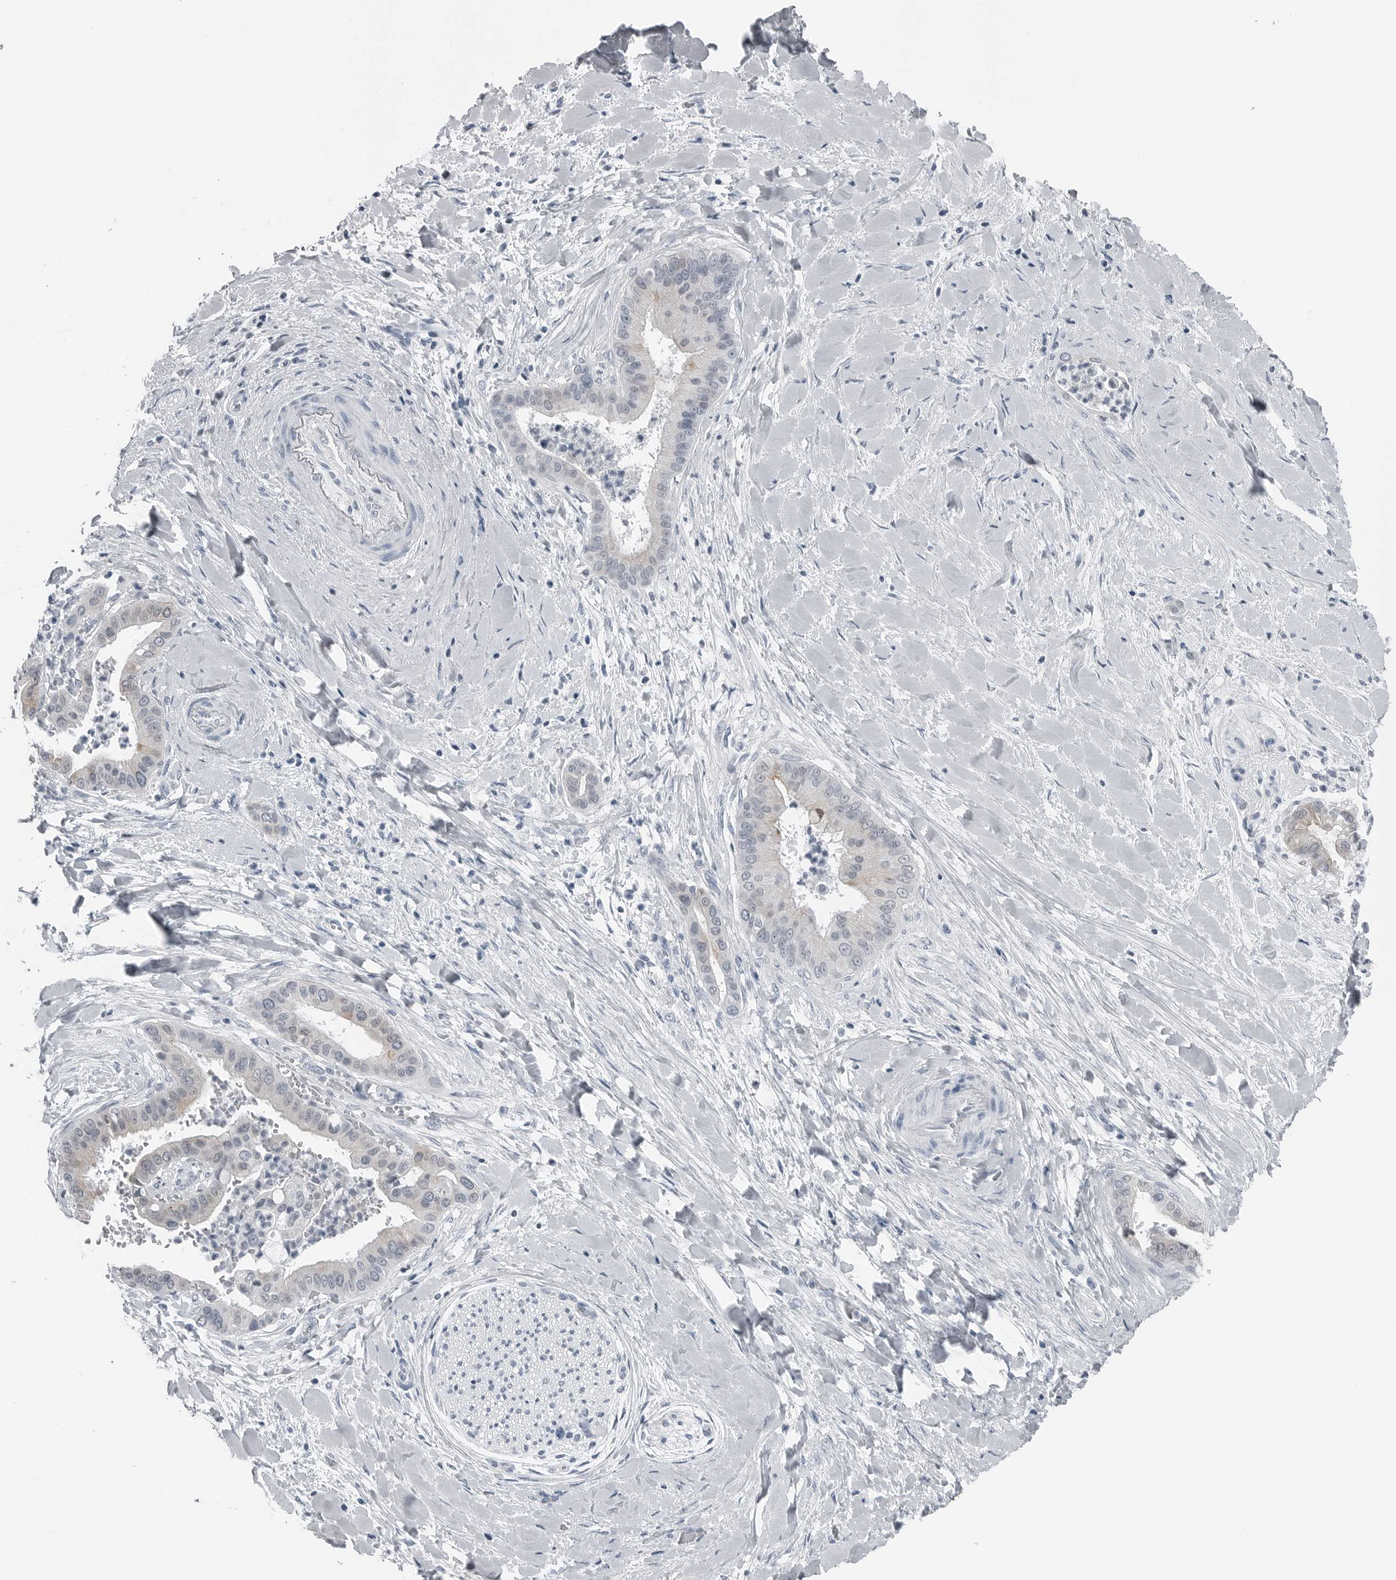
{"staining": {"intensity": "moderate", "quantity": "<25%", "location": "cytoplasmic/membranous"}, "tissue": "liver cancer", "cell_type": "Tumor cells", "image_type": "cancer", "snomed": [{"axis": "morphology", "description": "Cholangiocarcinoma"}, {"axis": "topography", "description": "Liver"}], "caption": "Approximately <25% of tumor cells in liver cancer demonstrate moderate cytoplasmic/membranous protein expression as visualized by brown immunohistochemical staining.", "gene": "SPINK1", "patient": {"sex": "female", "age": 54}}